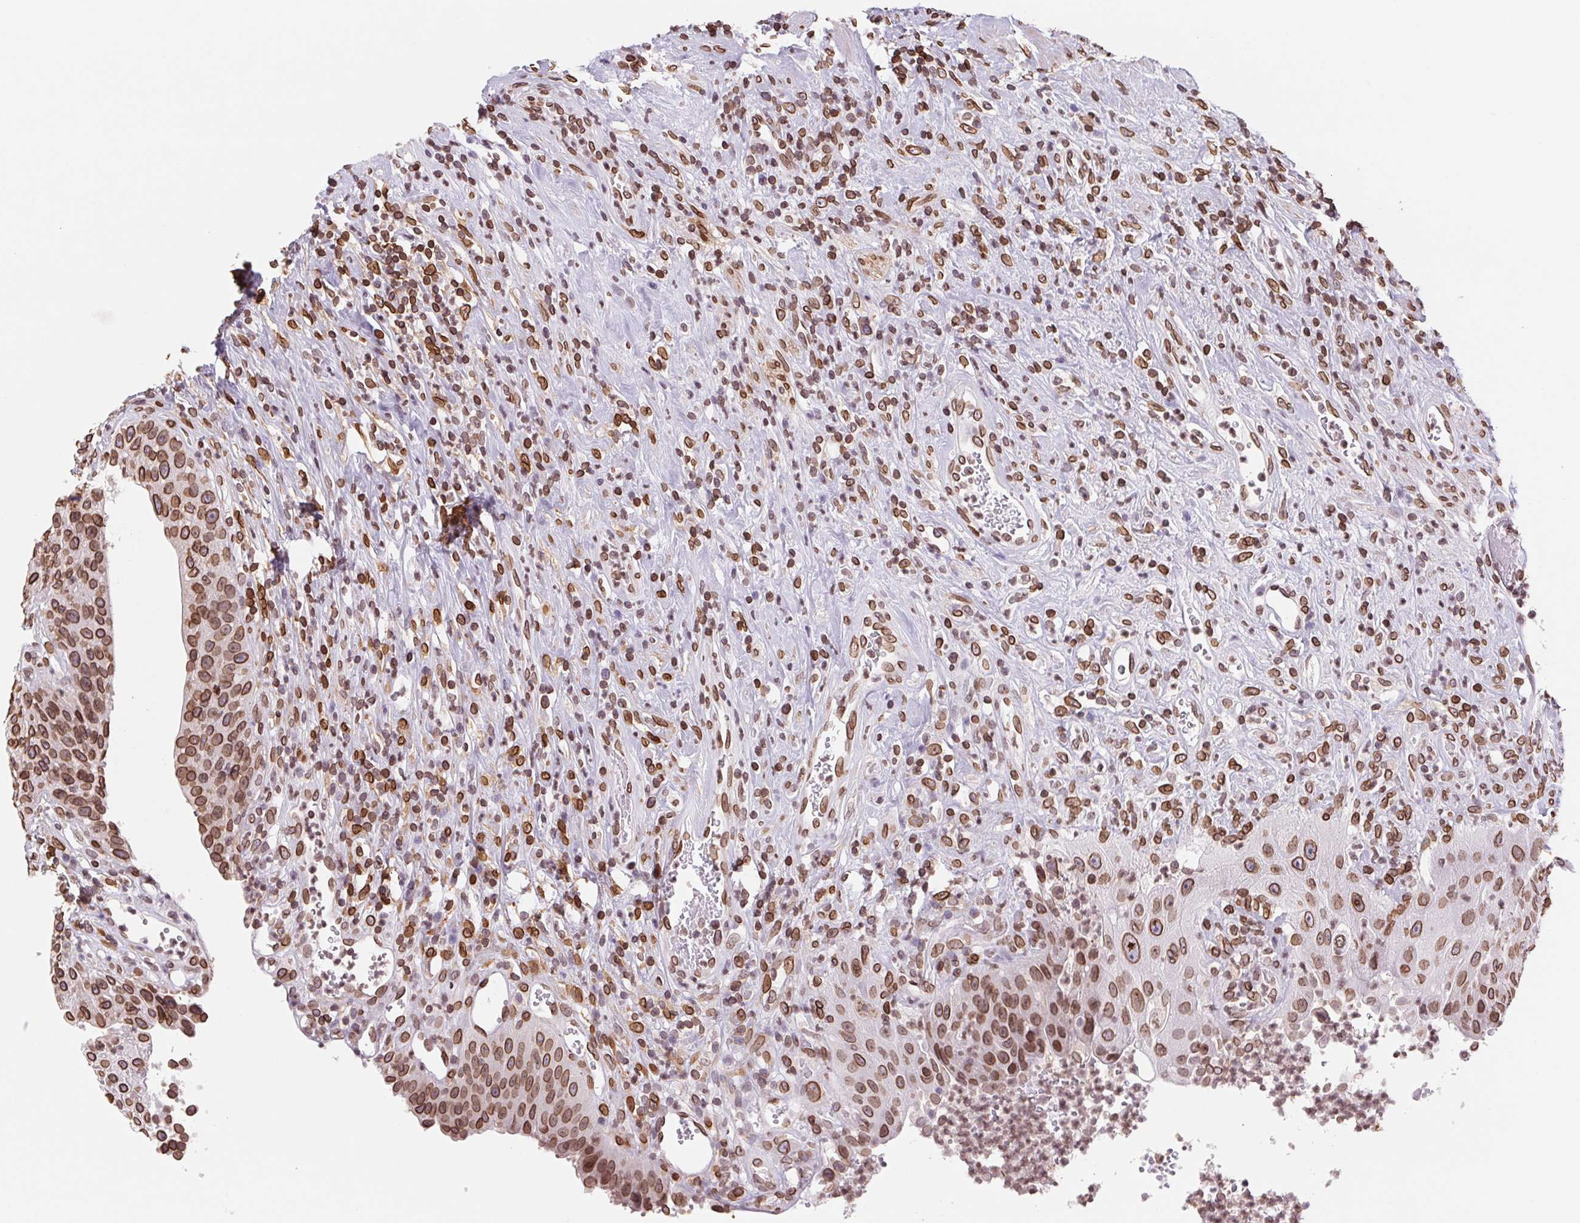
{"staining": {"intensity": "strong", "quantity": ">75%", "location": "cytoplasmic/membranous,nuclear"}, "tissue": "urinary bladder", "cell_type": "Urothelial cells", "image_type": "normal", "snomed": [{"axis": "morphology", "description": "Normal tissue, NOS"}, {"axis": "topography", "description": "Urinary bladder"}], "caption": "Brown immunohistochemical staining in normal human urinary bladder reveals strong cytoplasmic/membranous,nuclear staining in about >75% of urothelial cells. (IHC, brightfield microscopy, high magnification).", "gene": "LMNB2", "patient": {"sex": "female", "age": 56}}